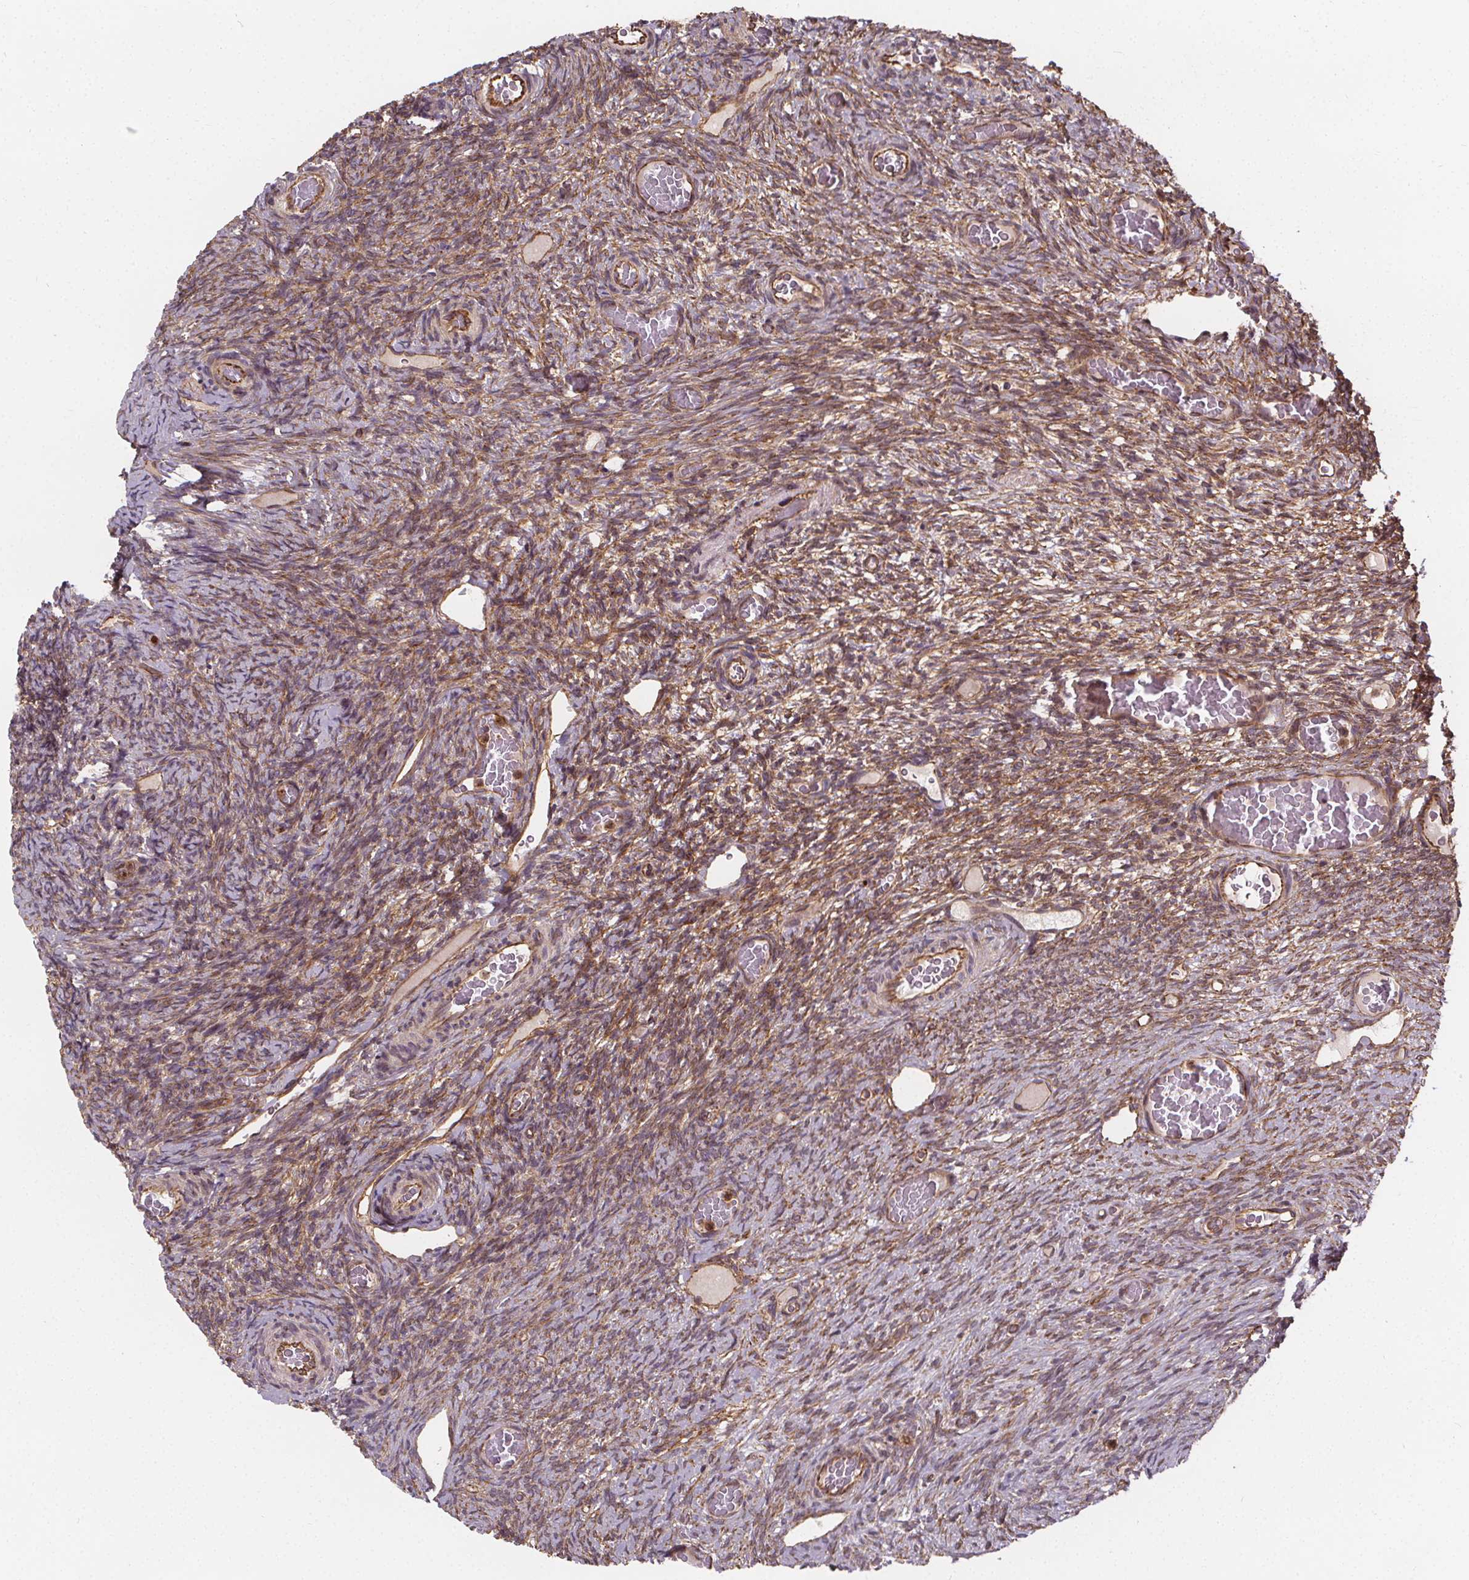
{"staining": {"intensity": "moderate", "quantity": ">75%", "location": "cytoplasmic/membranous"}, "tissue": "ovary", "cell_type": "Ovarian stroma cells", "image_type": "normal", "snomed": [{"axis": "morphology", "description": "Normal tissue, NOS"}, {"axis": "topography", "description": "Ovary"}], "caption": "The image exhibits staining of benign ovary, revealing moderate cytoplasmic/membranous protein expression (brown color) within ovarian stroma cells.", "gene": "CLINT1", "patient": {"sex": "female", "age": 34}}